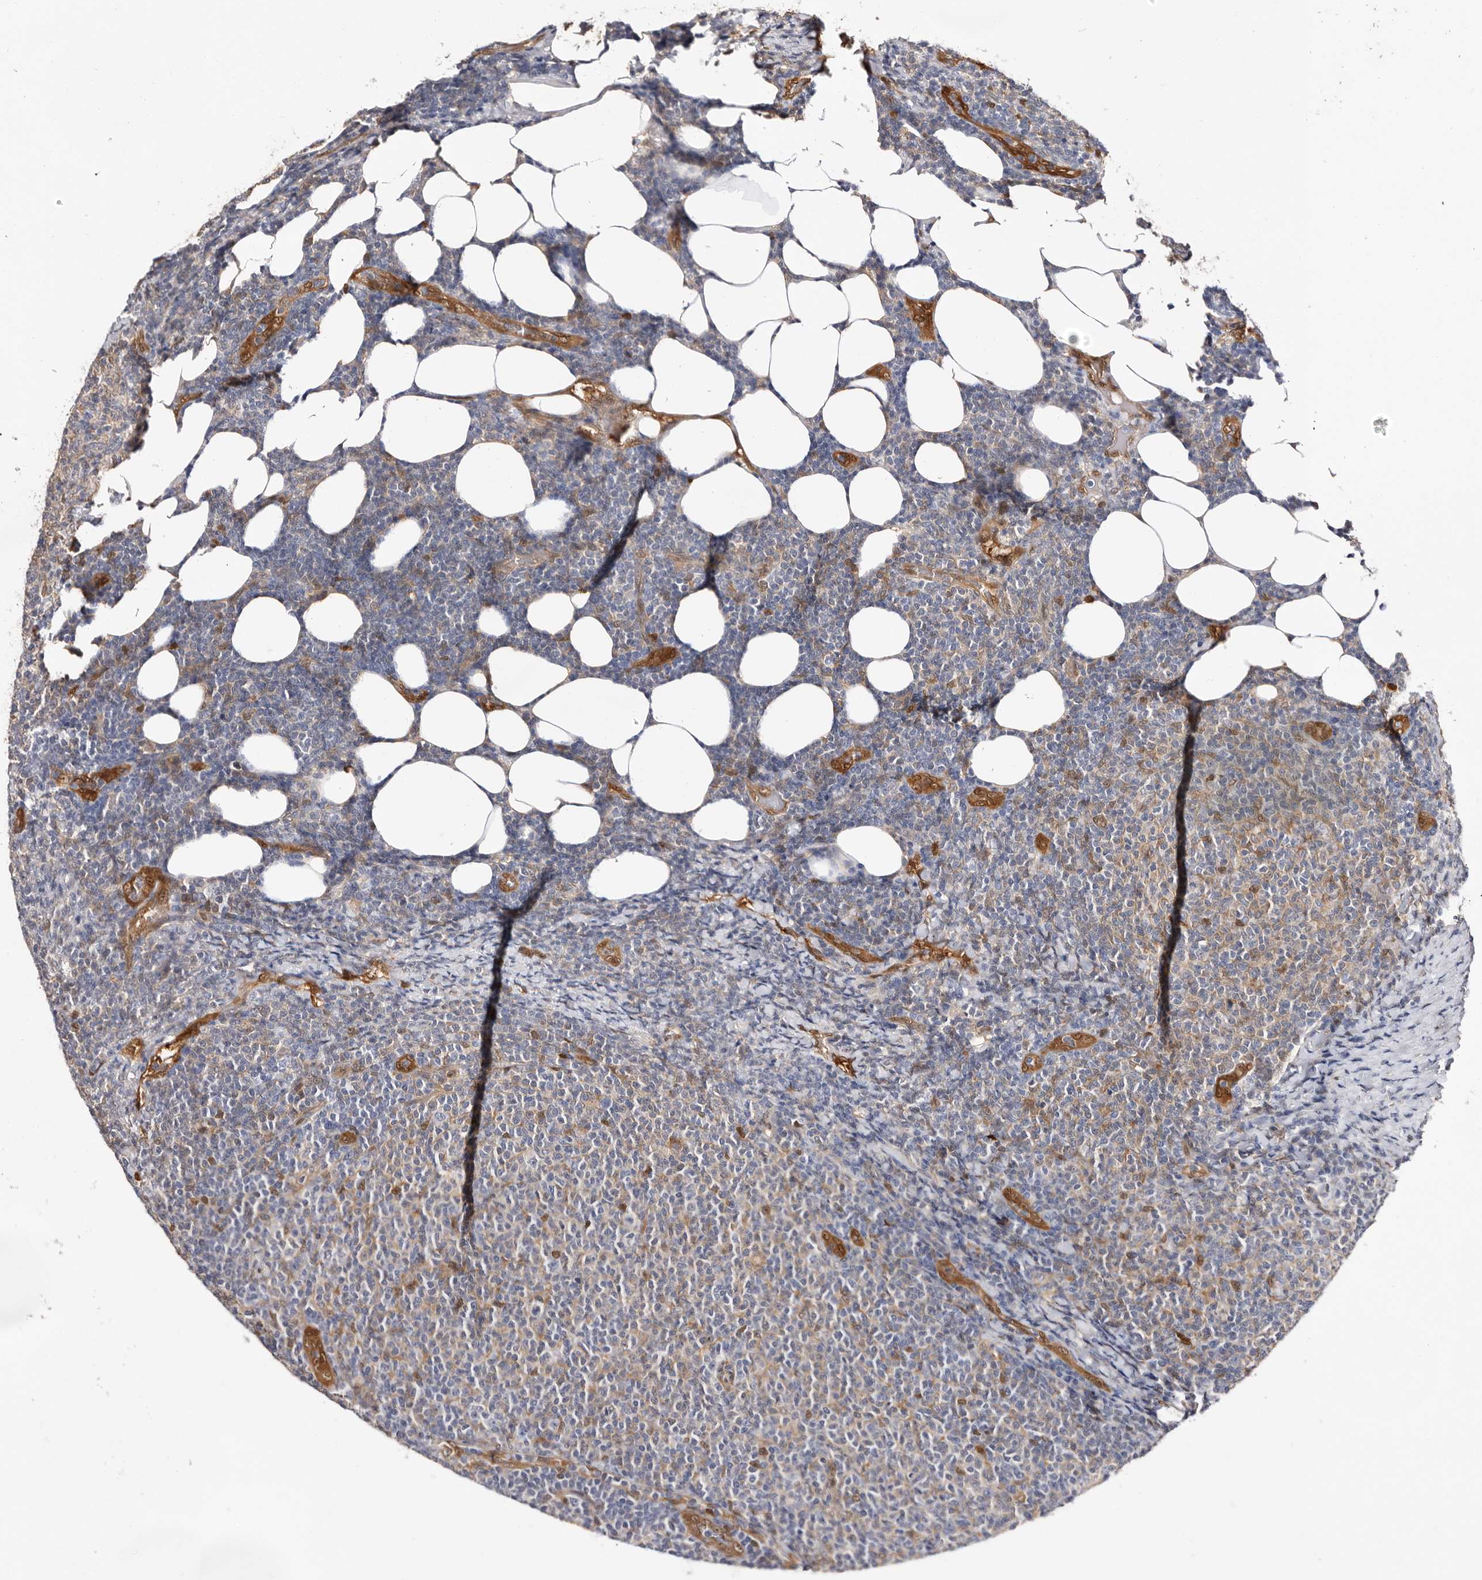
{"staining": {"intensity": "negative", "quantity": "none", "location": "none"}, "tissue": "lymphoma", "cell_type": "Tumor cells", "image_type": "cancer", "snomed": [{"axis": "morphology", "description": "Malignant lymphoma, non-Hodgkin's type, Low grade"}, {"axis": "topography", "description": "Lymph node"}], "caption": "The micrograph exhibits no significant staining in tumor cells of malignant lymphoma, non-Hodgkin's type (low-grade).", "gene": "TP53I3", "patient": {"sex": "male", "age": 66}}